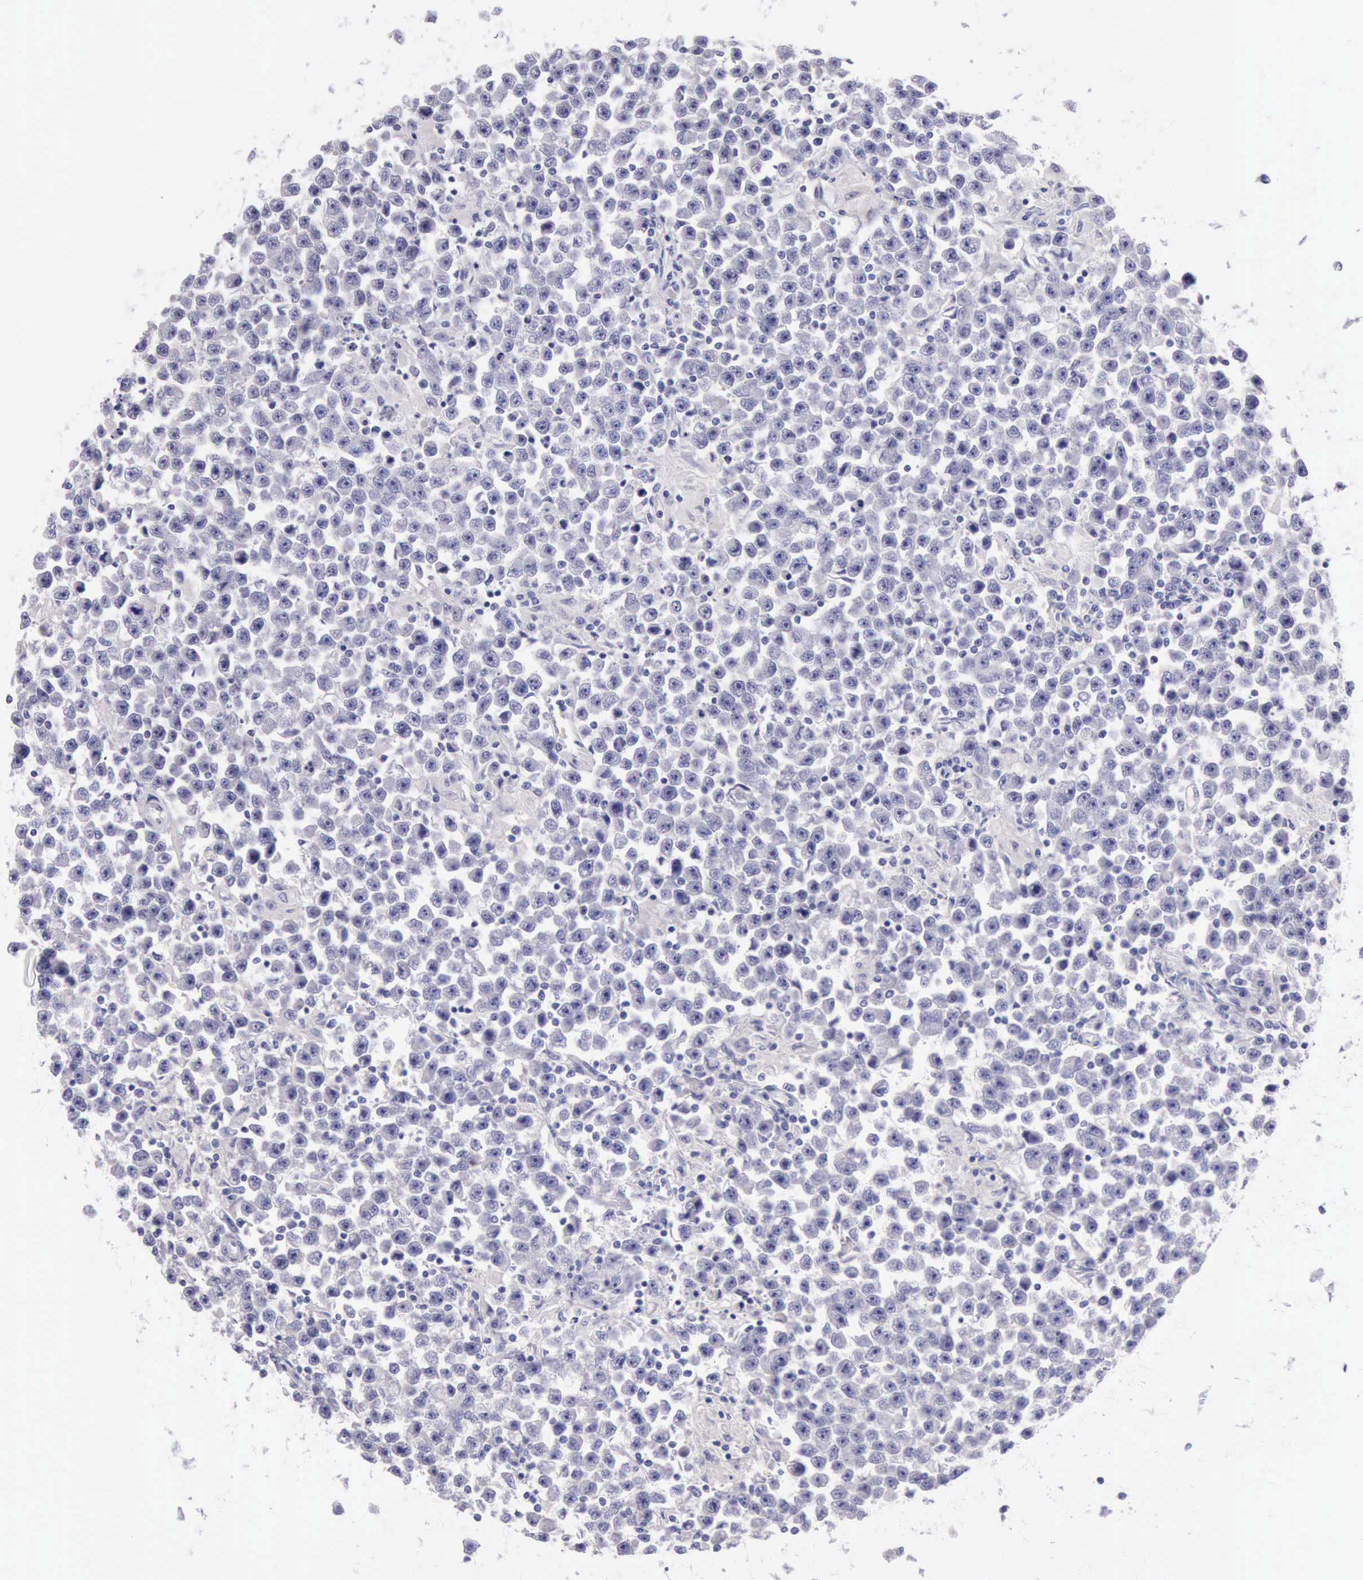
{"staining": {"intensity": "negative", "quantity": "none", "location": "none"}, "tissue": "testis cancer", "cell_type": "Tumor cells", "image_type": "cancer", "snomed": [{"axis": "morphology", "description": "Seminoma, NOS"}, {"axis": "topography", "description": "Testis"}], "caption": "There is no significant positivity in tumor cells of testis seminoma.", "gene": "LRFN5", "patient": {"sex": "male", "age": 33}}